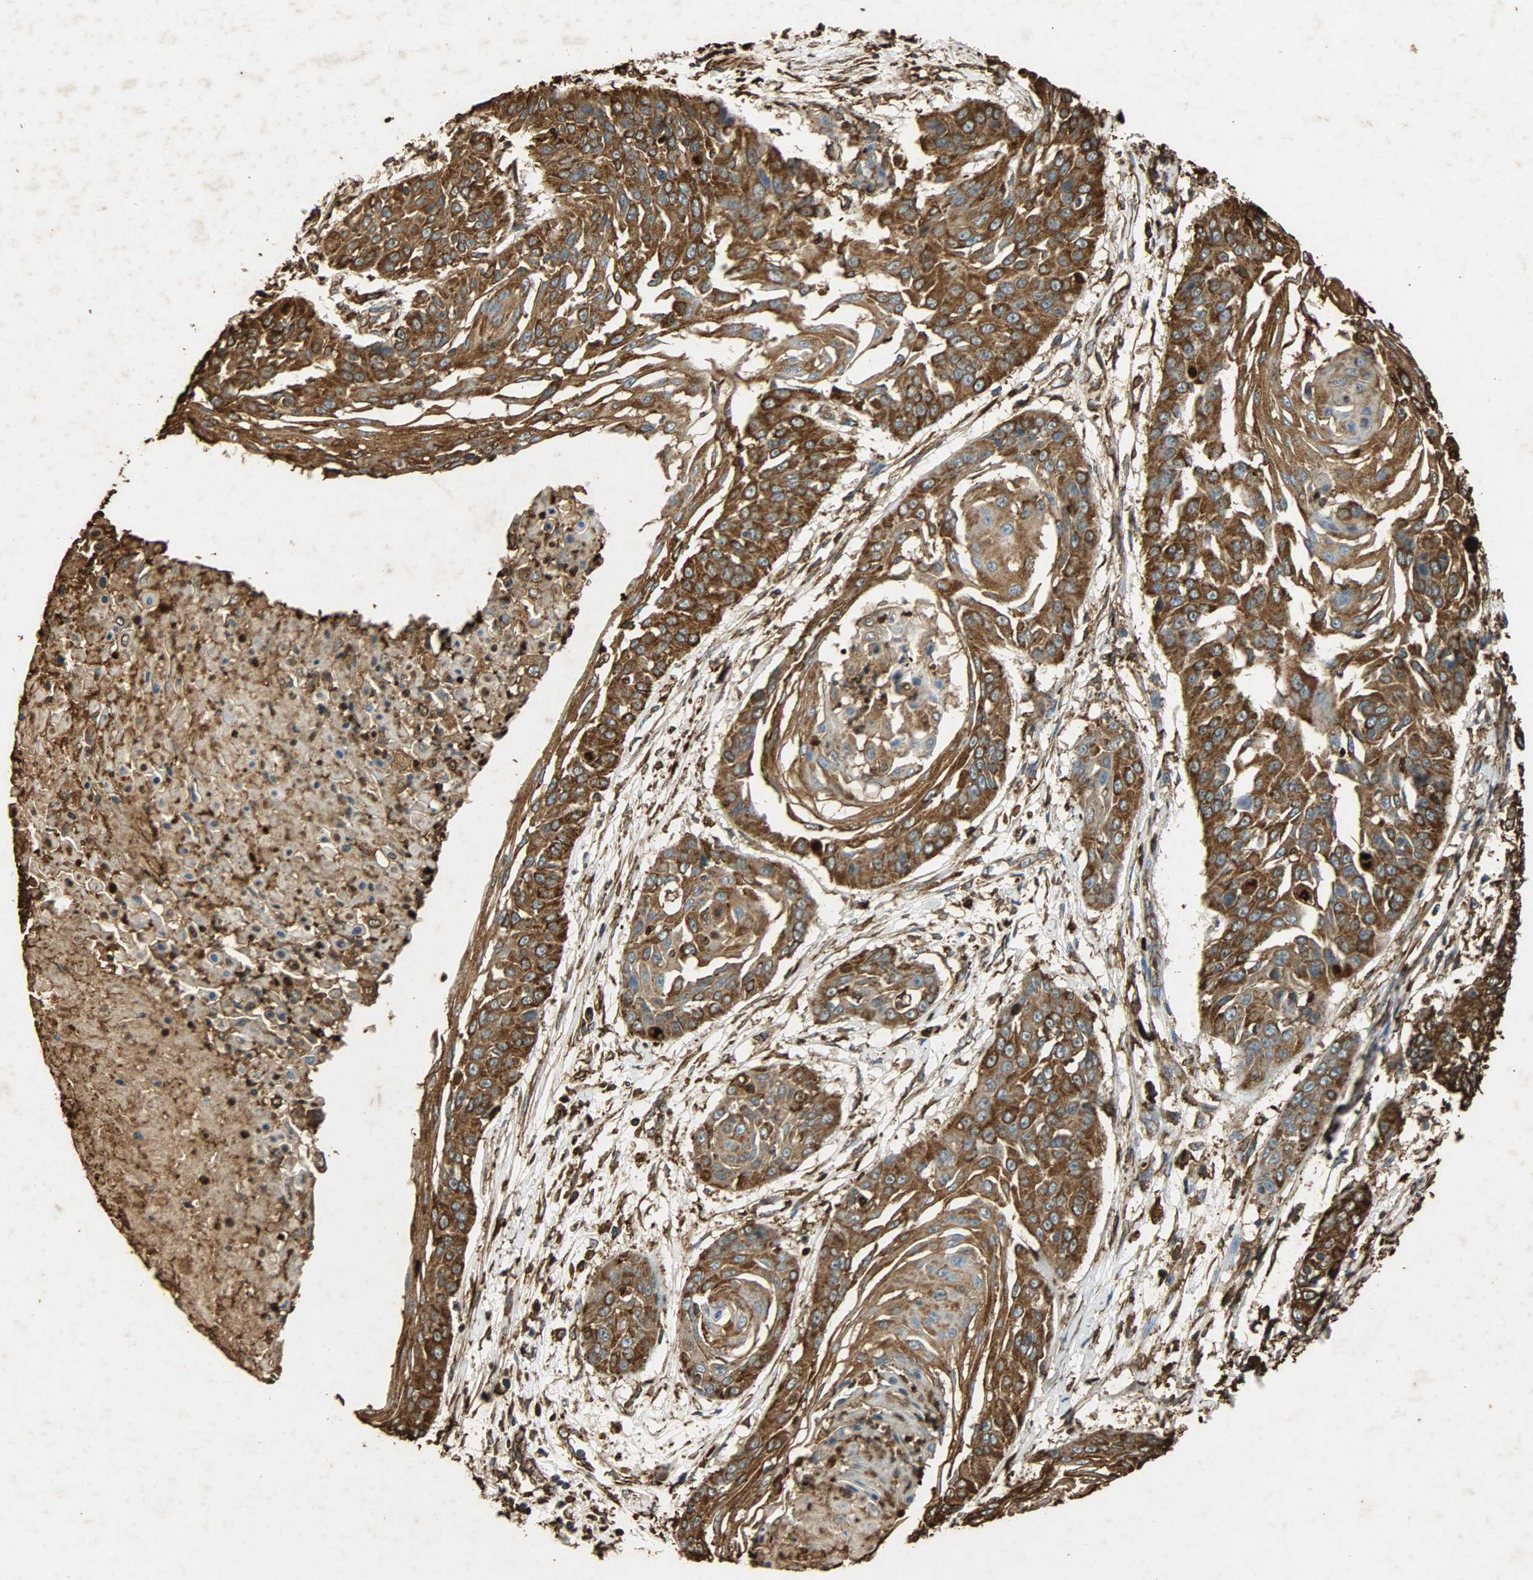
{"staining": {"intensity": "strong", "quantity": ">75%", "location": "cytoplasmic/membranous"}, "tissue": "cervical cancer", "cell_type": "Tumor cells", "image_type": "cancer", "snomed": [{"axis": "morphology", "description": "Squamous cell carcinoma, NOS"}, {"axis": "topography", "description": "Cervix"}], "caption": "Immunohistochemical staining of human cervical cancer (squamous cell carcinoma) demonstrates strong cytoplasmic/membranous protein expression in approximately >75% of tumor cells.", "gene": "HSP90B1", "patient": {"sex": "female", "age": 64}}